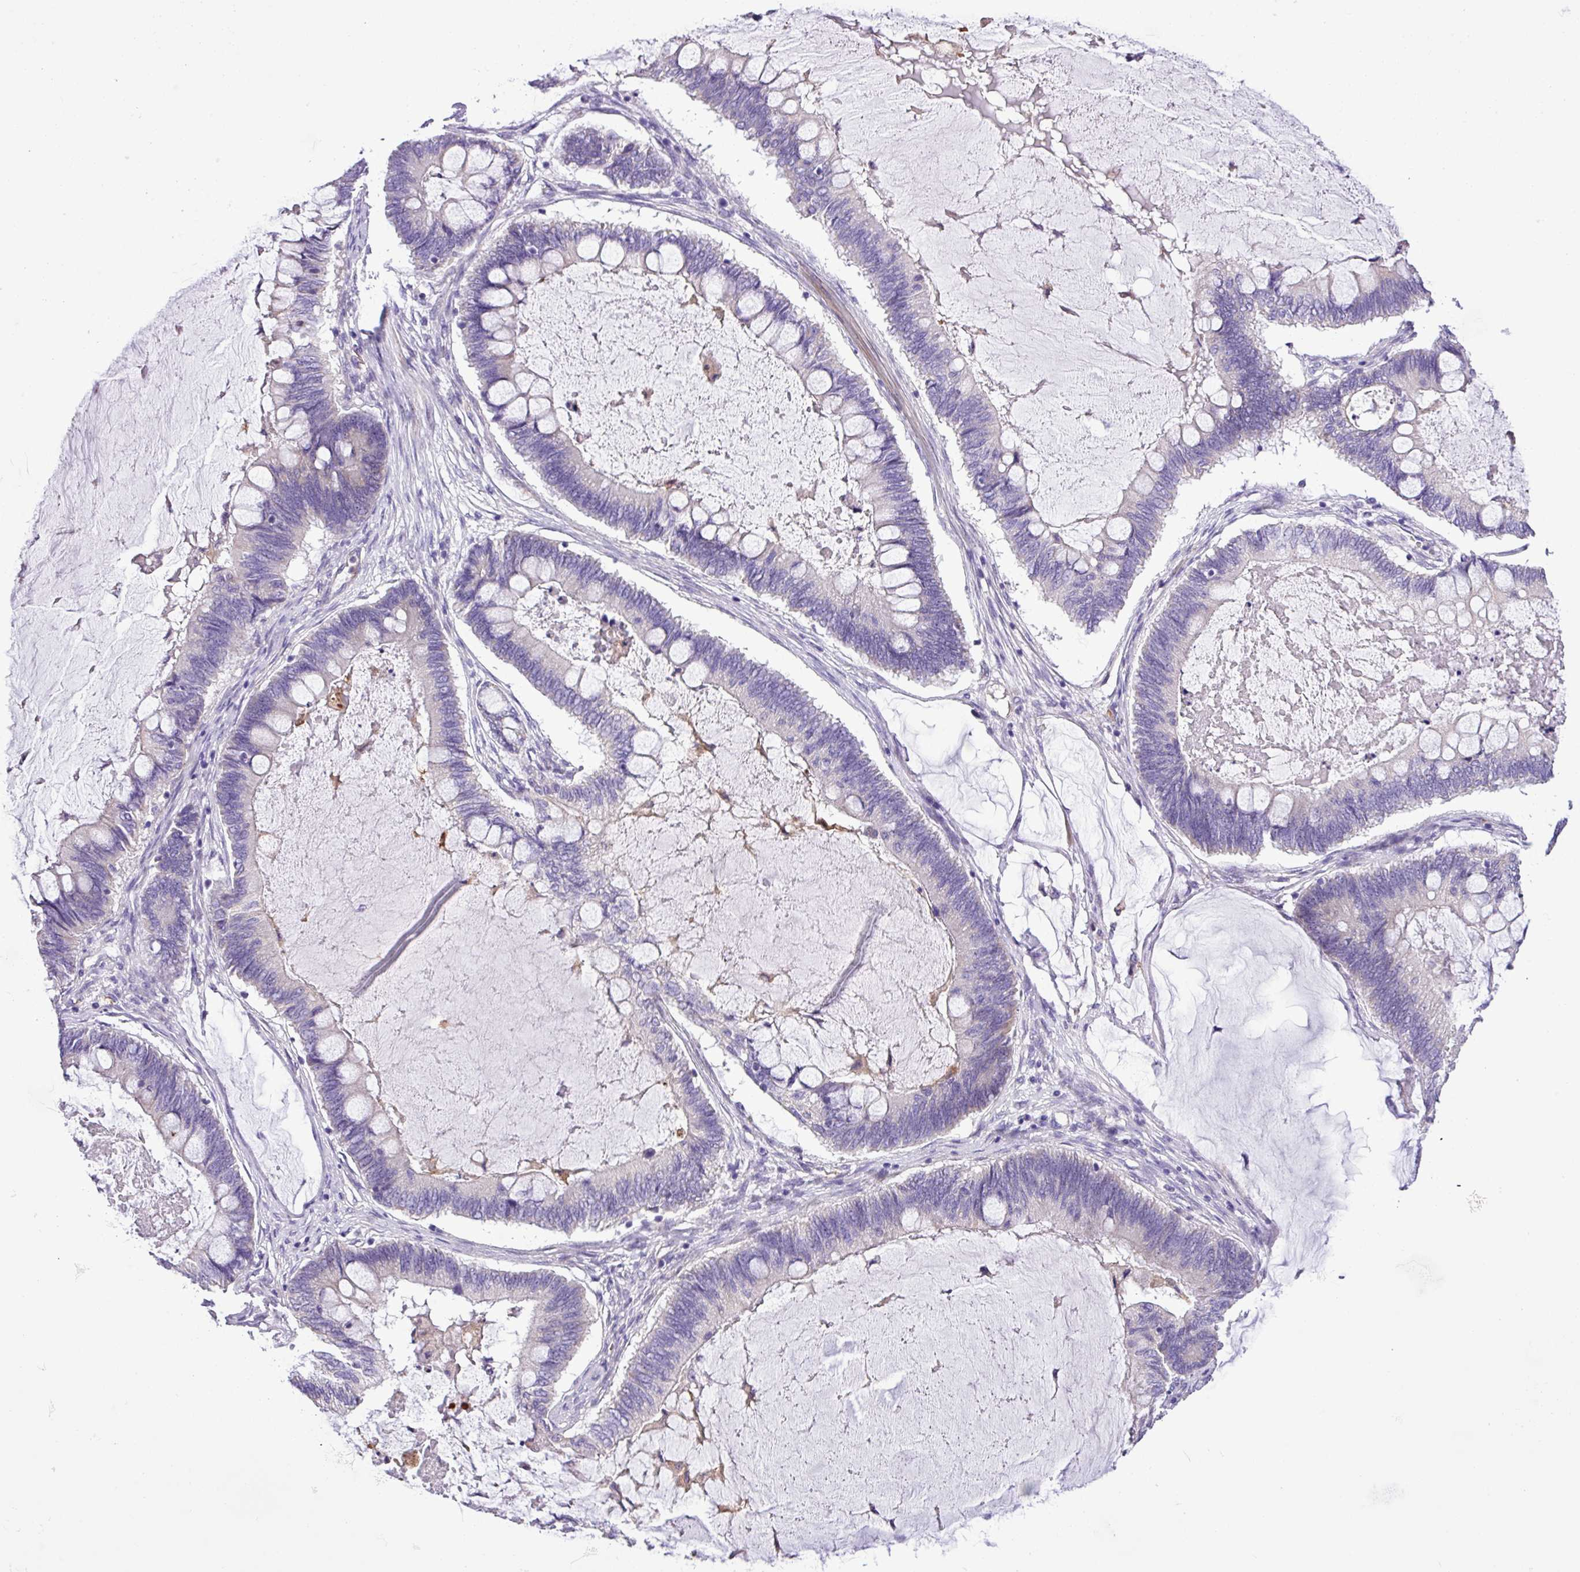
{"staining": {"intensity": "weak", "quantity": "<25%", "location": "cytoplasmic/membranous"}, "tissue": "ovarian cancer", "cell_type": "Tumor cells", "image_type": "cancer", "snomed": [{"axis": "morphology", "description": "Cystadenocarcinoma, mucinous, NOS"}, {"axis": "topography", "description": "Ovary"}], "caption": "DAB (3,3'-diaminobenzidine) immunohistochemical staining of ovarian cancer (mucinous cystadenocarcinoma) demonstrates no significant expression in tumor cells.", "gene": "C11orf91", "patient": {"sex": "female", "age": 61}}